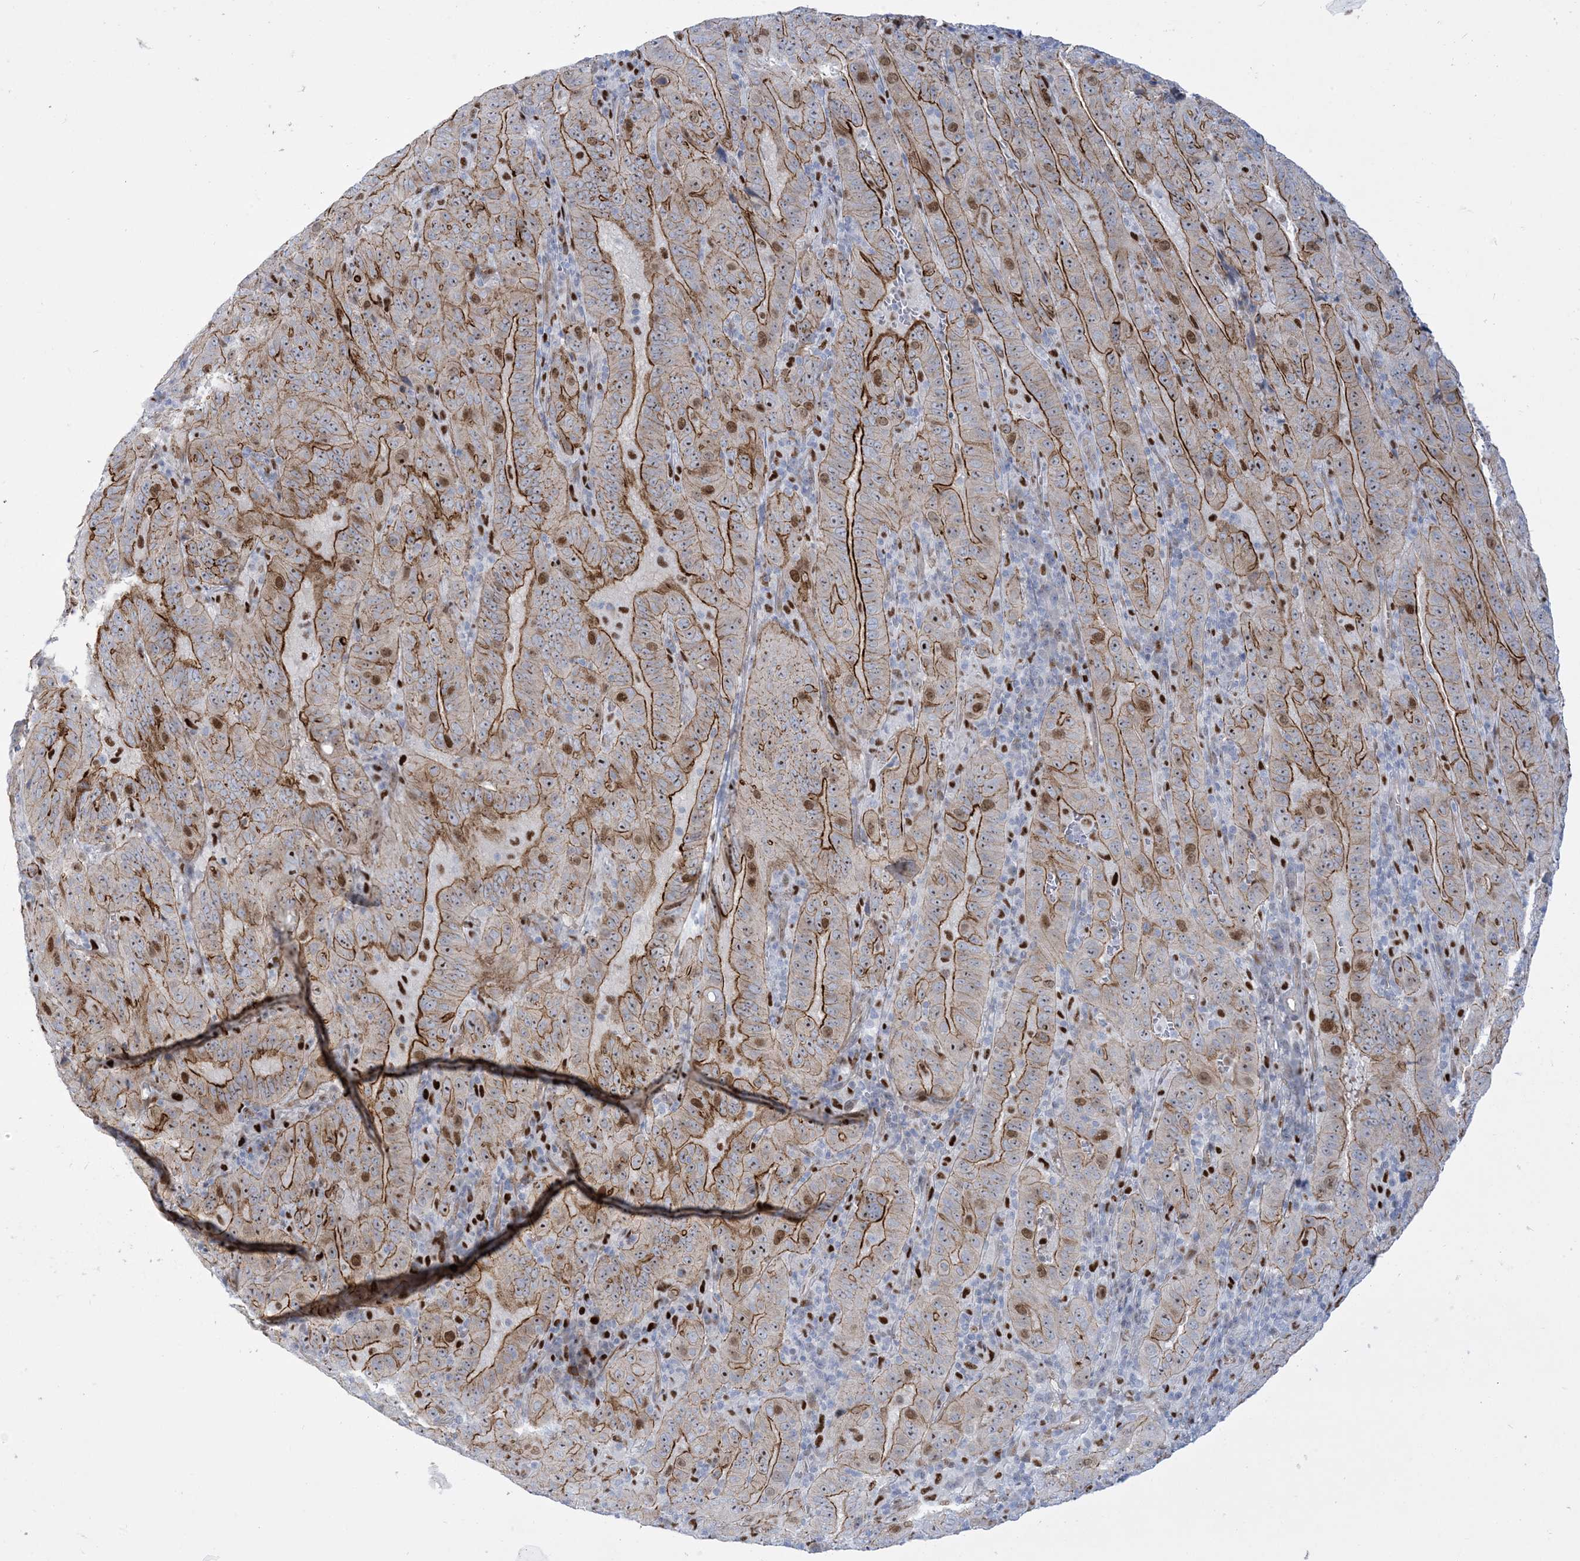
{"staining": {"intensity": "strong", "quantity": "25%-75%", "location": "cytoplasmic/membranous,nuclear"}, "tissue": "pancreatic cancer", "cell_type": "Tumor cells", "image_type": "cancer", "snomed": [{"axis": "morphology", "description": "Adenocarcinoma, NOS"}, {"axis": "topography", "description": "Pancreas"}], "caption": "Pancreatic cancer tissue exhibits strong cytoplasmic/membranous and nuclear positivity in about 25%-75% of tumor cells Nuclei are stained in blue.", "gene": "MARS2", "patient": {"sex": "male", "age": 63}}